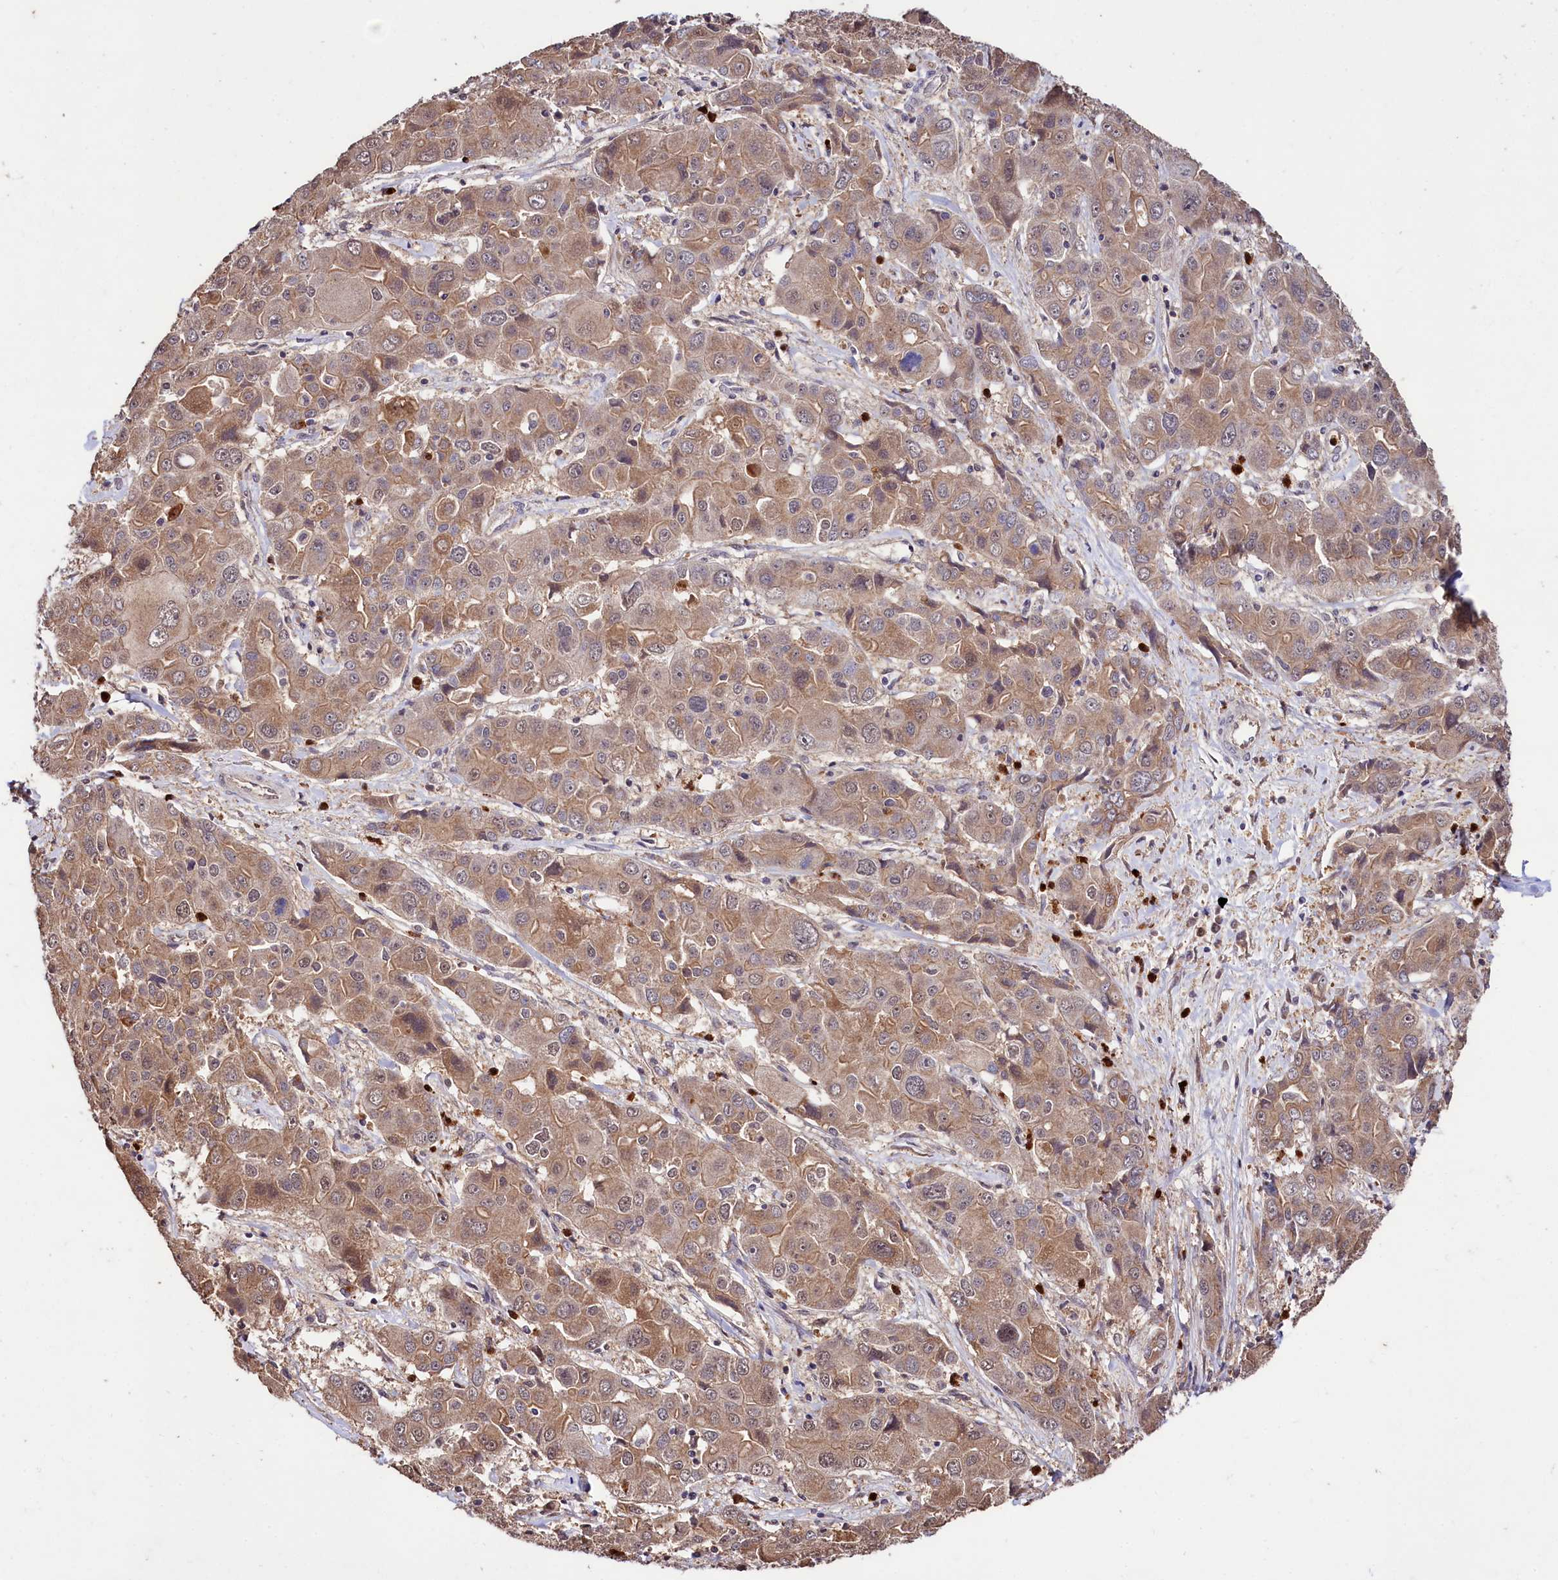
{"staining": {"intensity": "weak", "quantity": ">75%", "location": "cytoplasmic/membranous"}, "tissue": "liver cancer", "cell_type": "Tumor cells", "image_type": "cancer", "snomed": [{"axis": "morphology", "description": "Cholangiocarcinoma"}, {"axis": "topography", "description": "Liver"}], "caption": "IHC (DAB (3,3'-diaminobenzidine)) staining of liver cancer demonstrates weak cytoplasmic/membranous protein staining in approximately >75% of tumor cells.", "gene": "KLRB1", "patient": {"sex": "male", "age": 67}}